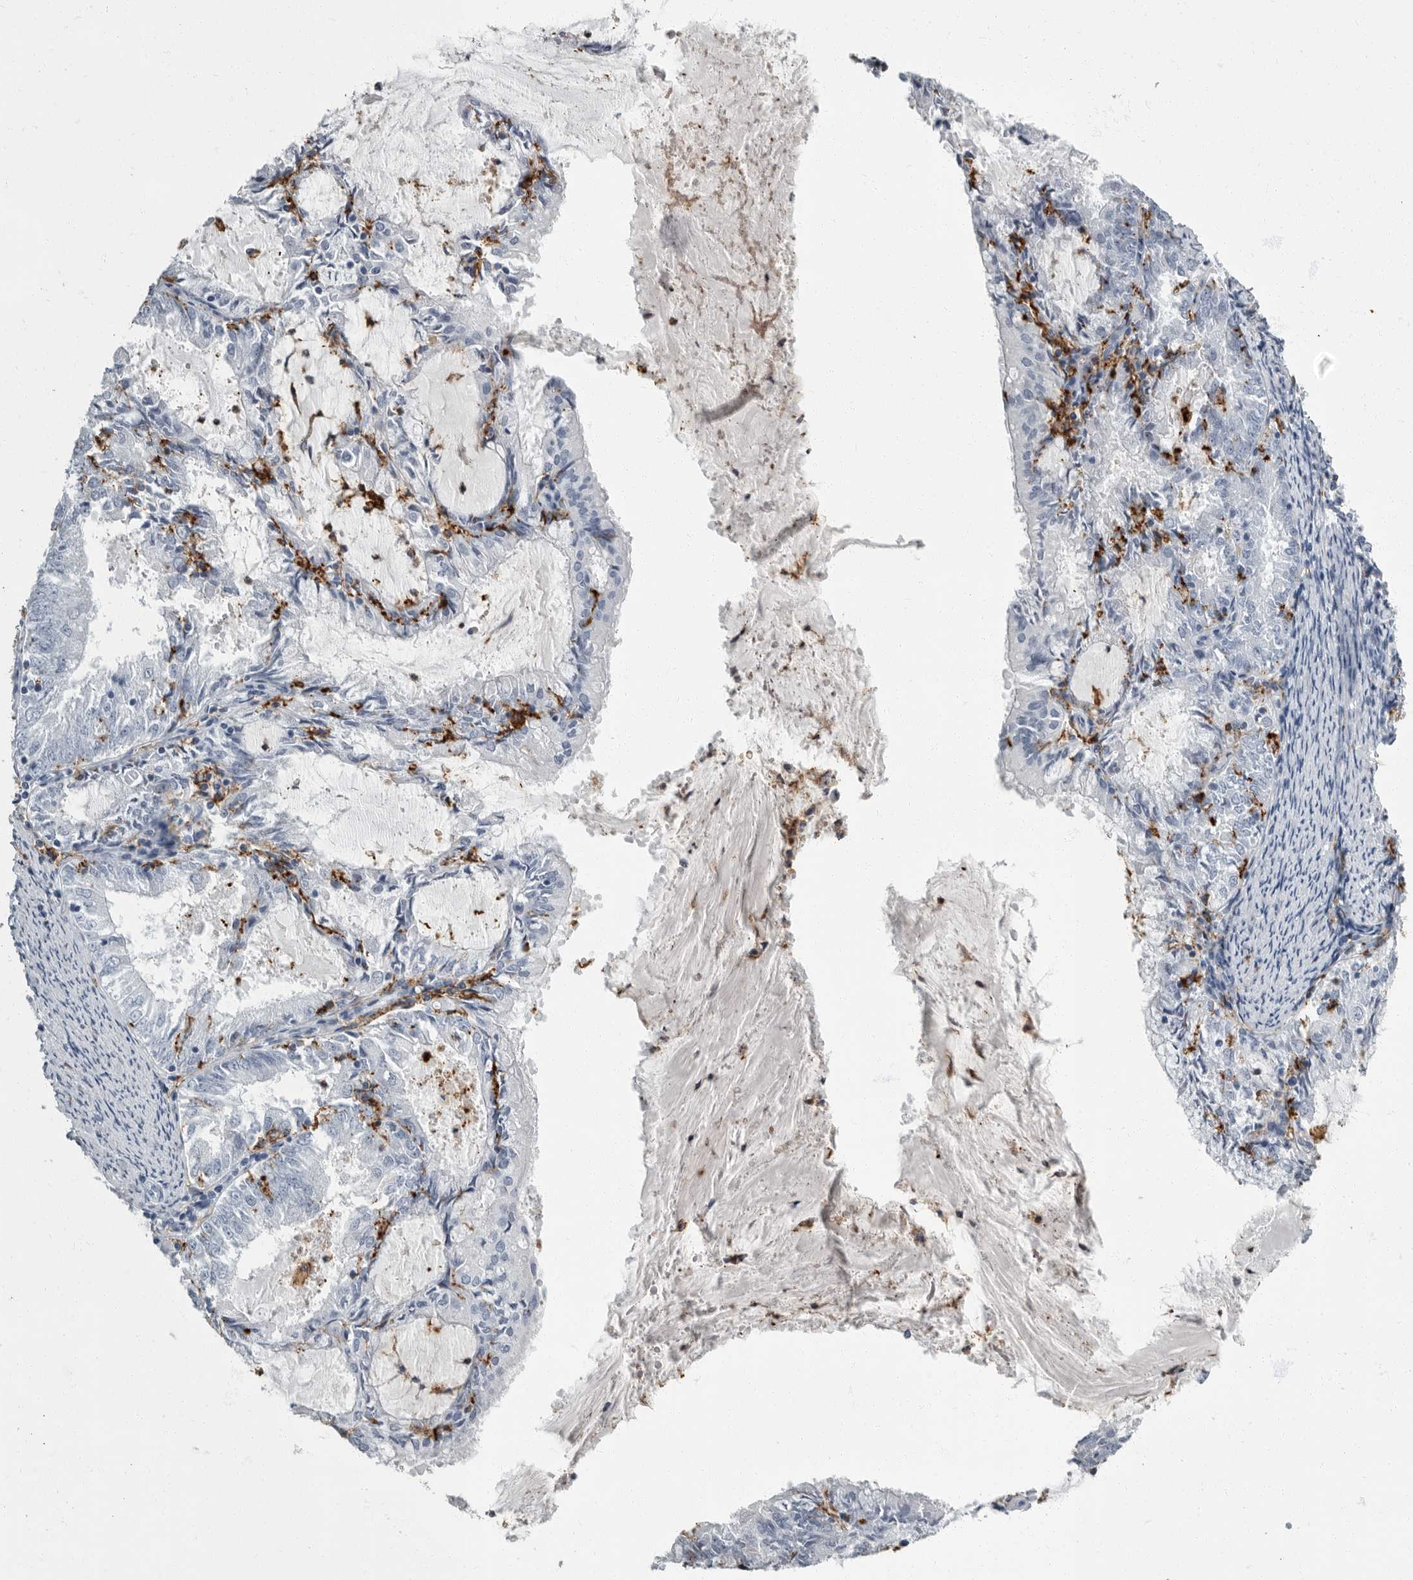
{"staining": {"intensity": "negative", "quantity": "none", "location": "none"}, "tissue": "endometrial cancer", "cell_type": "Tumor cells", "image_type": "cancer", "snomed": [{"axis": "morphology", "description": "Adenocarcinoma, NOS"}, {"axis": "topography", "description": "Endometrium"}], "caption": "Histopathology image shows no significant protein expression in tumor cells of endometrial cancer.", "gene": "FCER1G", "patient": {"sex": "female", "age": 57}}